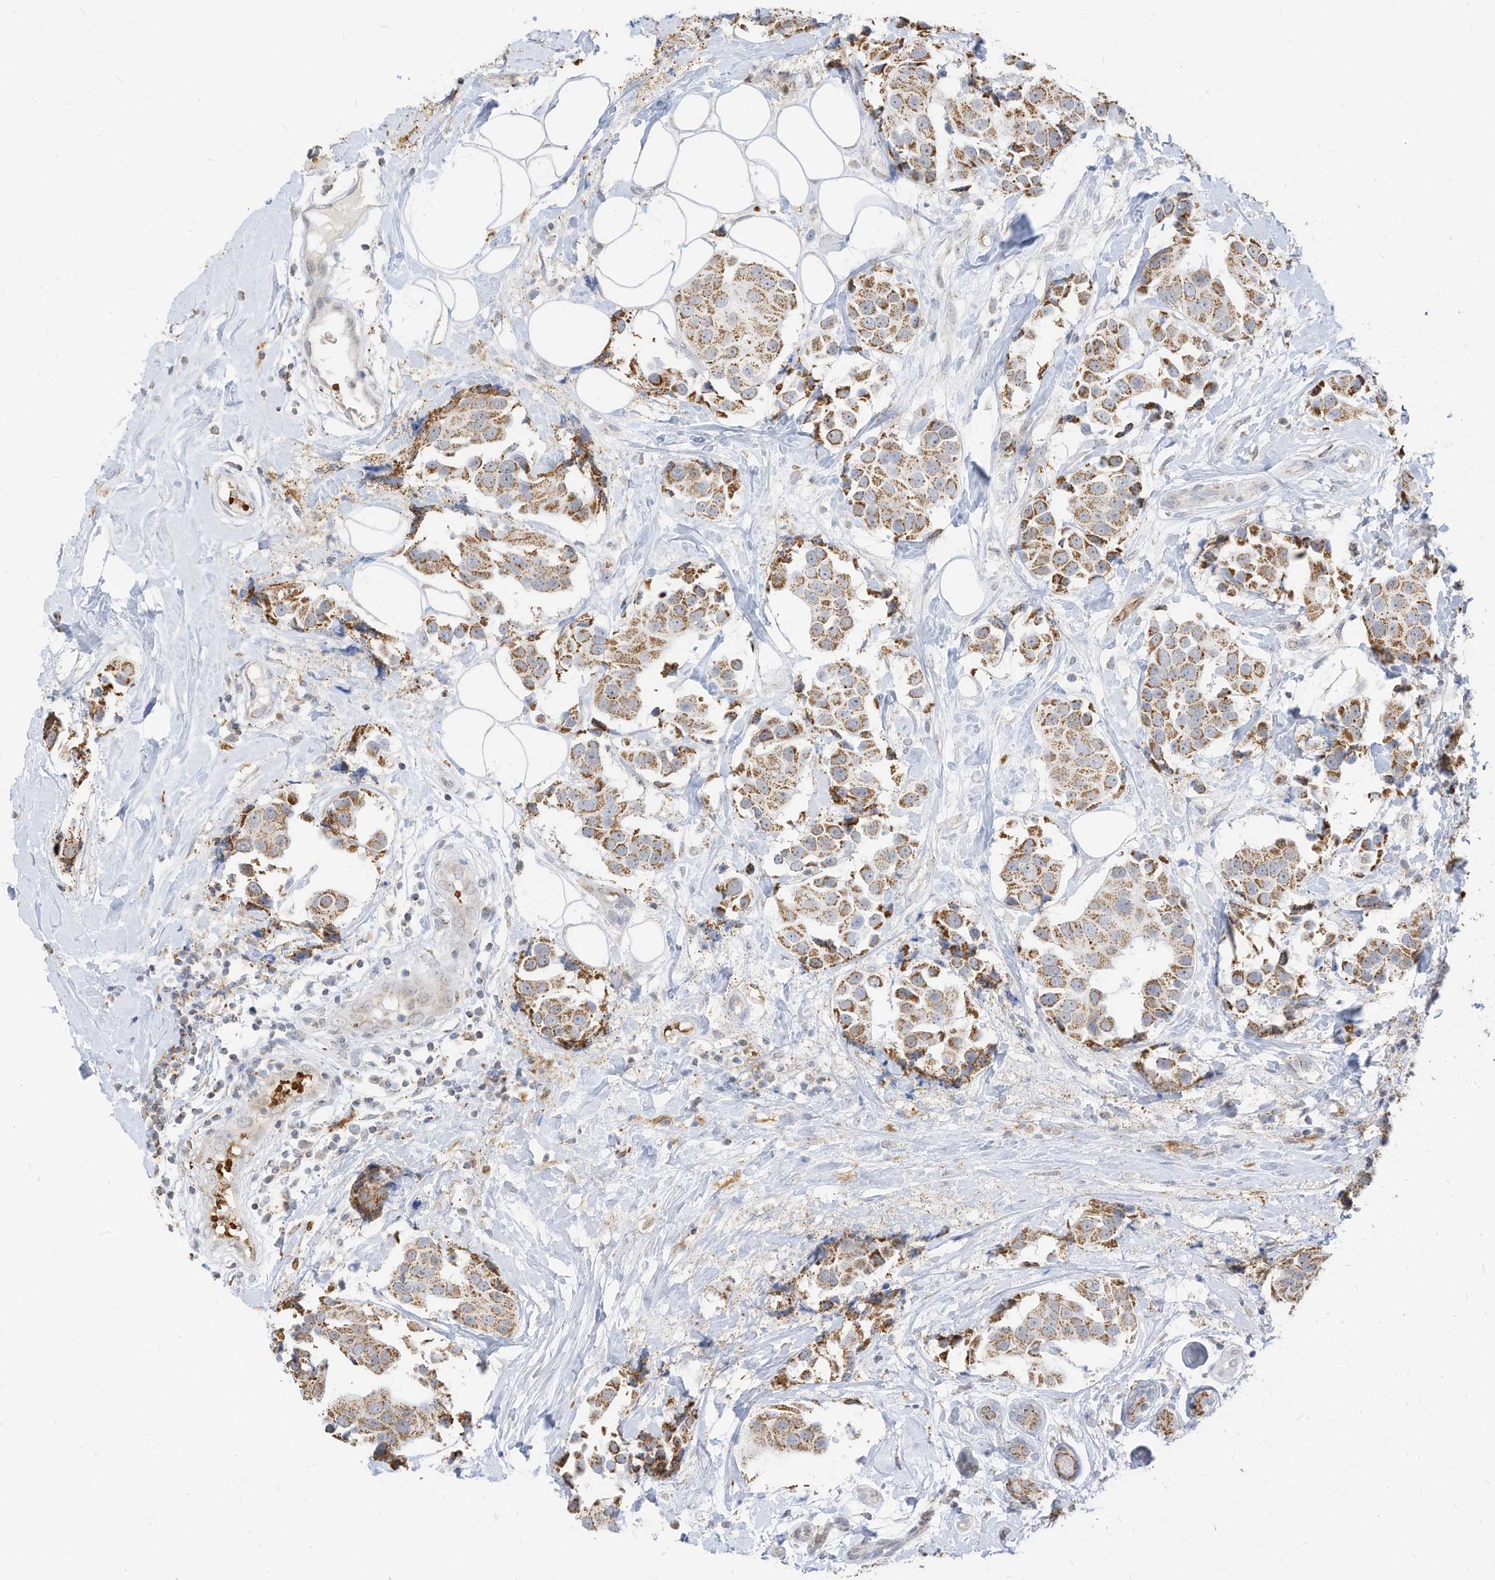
{"staining": {"intensity": "moderate", "quantity": ">75%", "location": "cytoplasmic/membranous"}, "tissue": "breast cancer", "cell_type": "Tumor cells", "image_type": "cancer", "snomed": [{"axis": "morphology", "description": "Normal tissue, NOS"}, {"axis": "morphology", "description": "Duct carcinoma"}, {"axis": "topography", "description": "Breast"}], "caption": "A brown stain highlights moderate cytoplasmic/membranous expression of a protein in breast invasive ductal carcinoma tumor cells.", "gene": "MTUS2", "patient": {"sex": "female", "age": 39}}